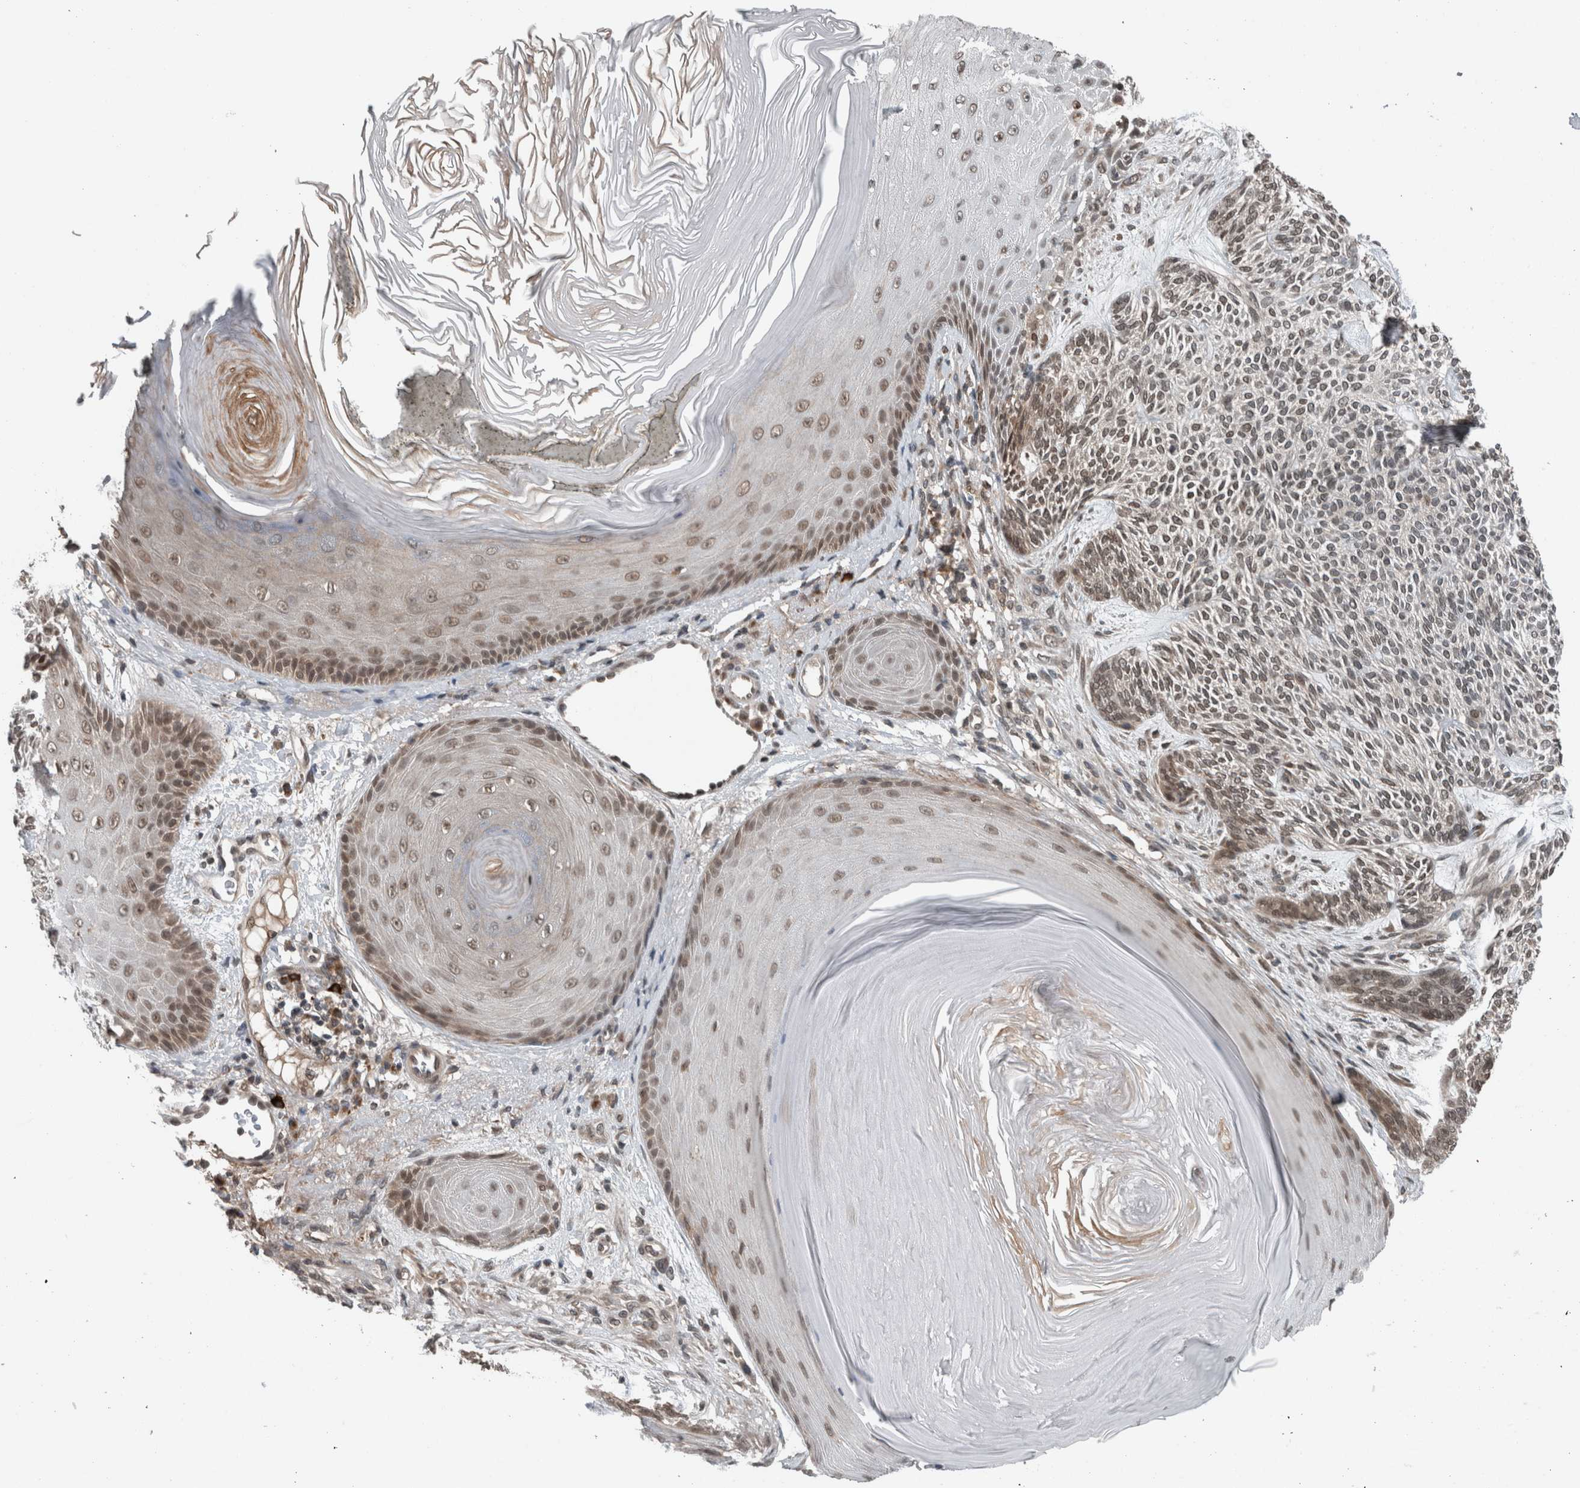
{"staining": {"intensity": "weak", "quantity": ">75%", "location": "nuclear"}, "tissue": "skin cancer", "cell_type": "Tumor cells", "image_type": "cancer", "snomed": [{"axis": "morphology", "description": "Basal cell carcinoma"}, {"axis": "topography", "description": "Skin"}], "caption": "Tumor cells demonstrate low levels of weak nuclear staining in about >75% of cells in human skin basal cell carcinoma. (IHC, brightfield microscopy, high magnification).", "gene": "SPAG7", "patient": {"sex": "male", "age": 55}}